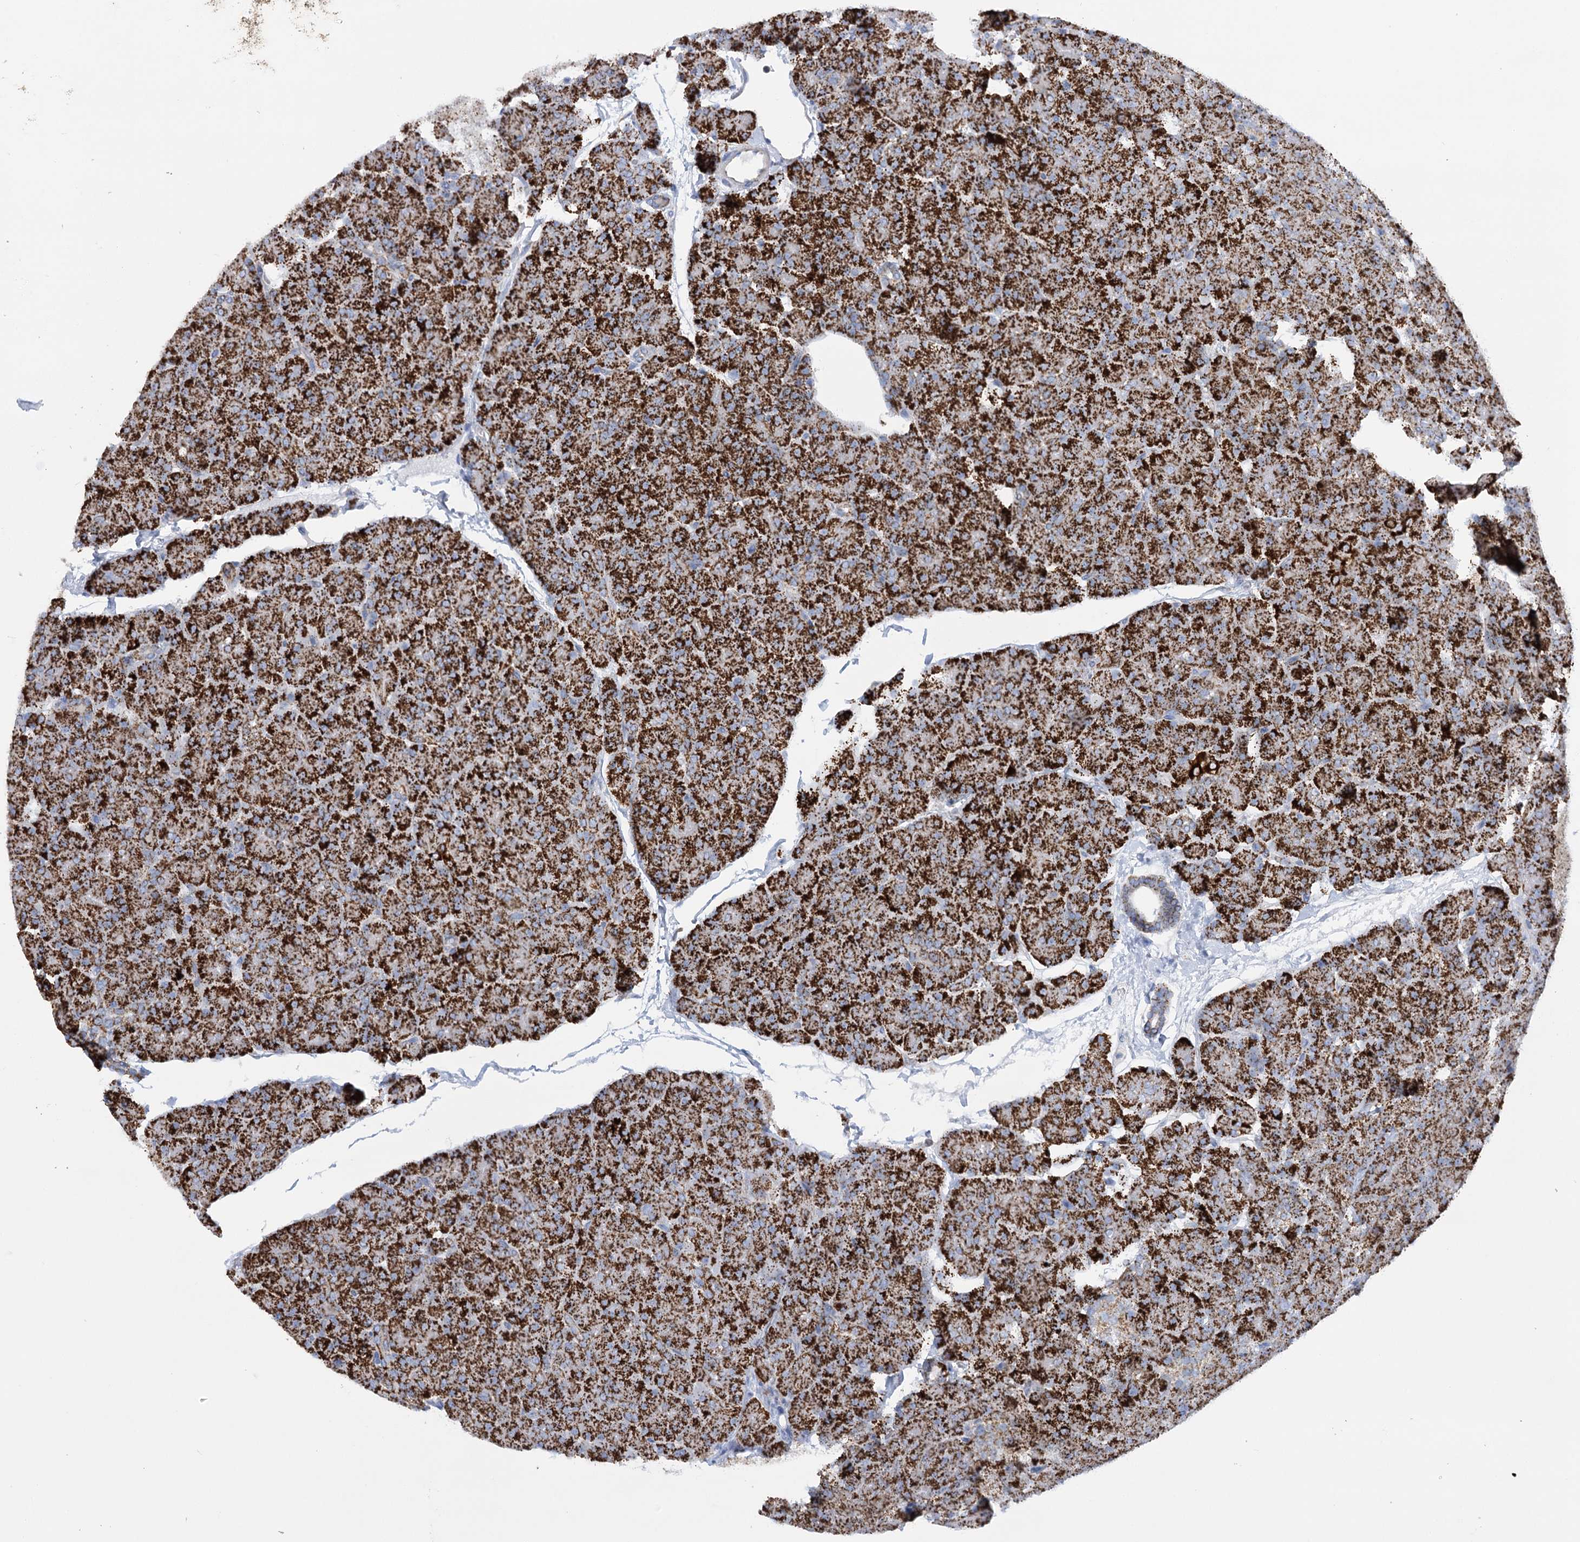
{"staining": {"intensity": "strong", "quantity": ">75%", "location": "cytoplasmic/membranous"}, "tissue": "pancreas", "cell_type": "Exocrine glandular cells", "image_type": "normal", "snomed": [{"axis": "morphology", "description": "Normal tissue, NOS"}, {"axis": "topography", "description": "Pancreas"}], "caption": "A brown stain shows strong cytoplasmic/membranous staining of a protein in exocrine glandular cells of unremarkable pancreas.", "gene": "DHTKD1", "patient": {"sex": "male", "age": 36}}